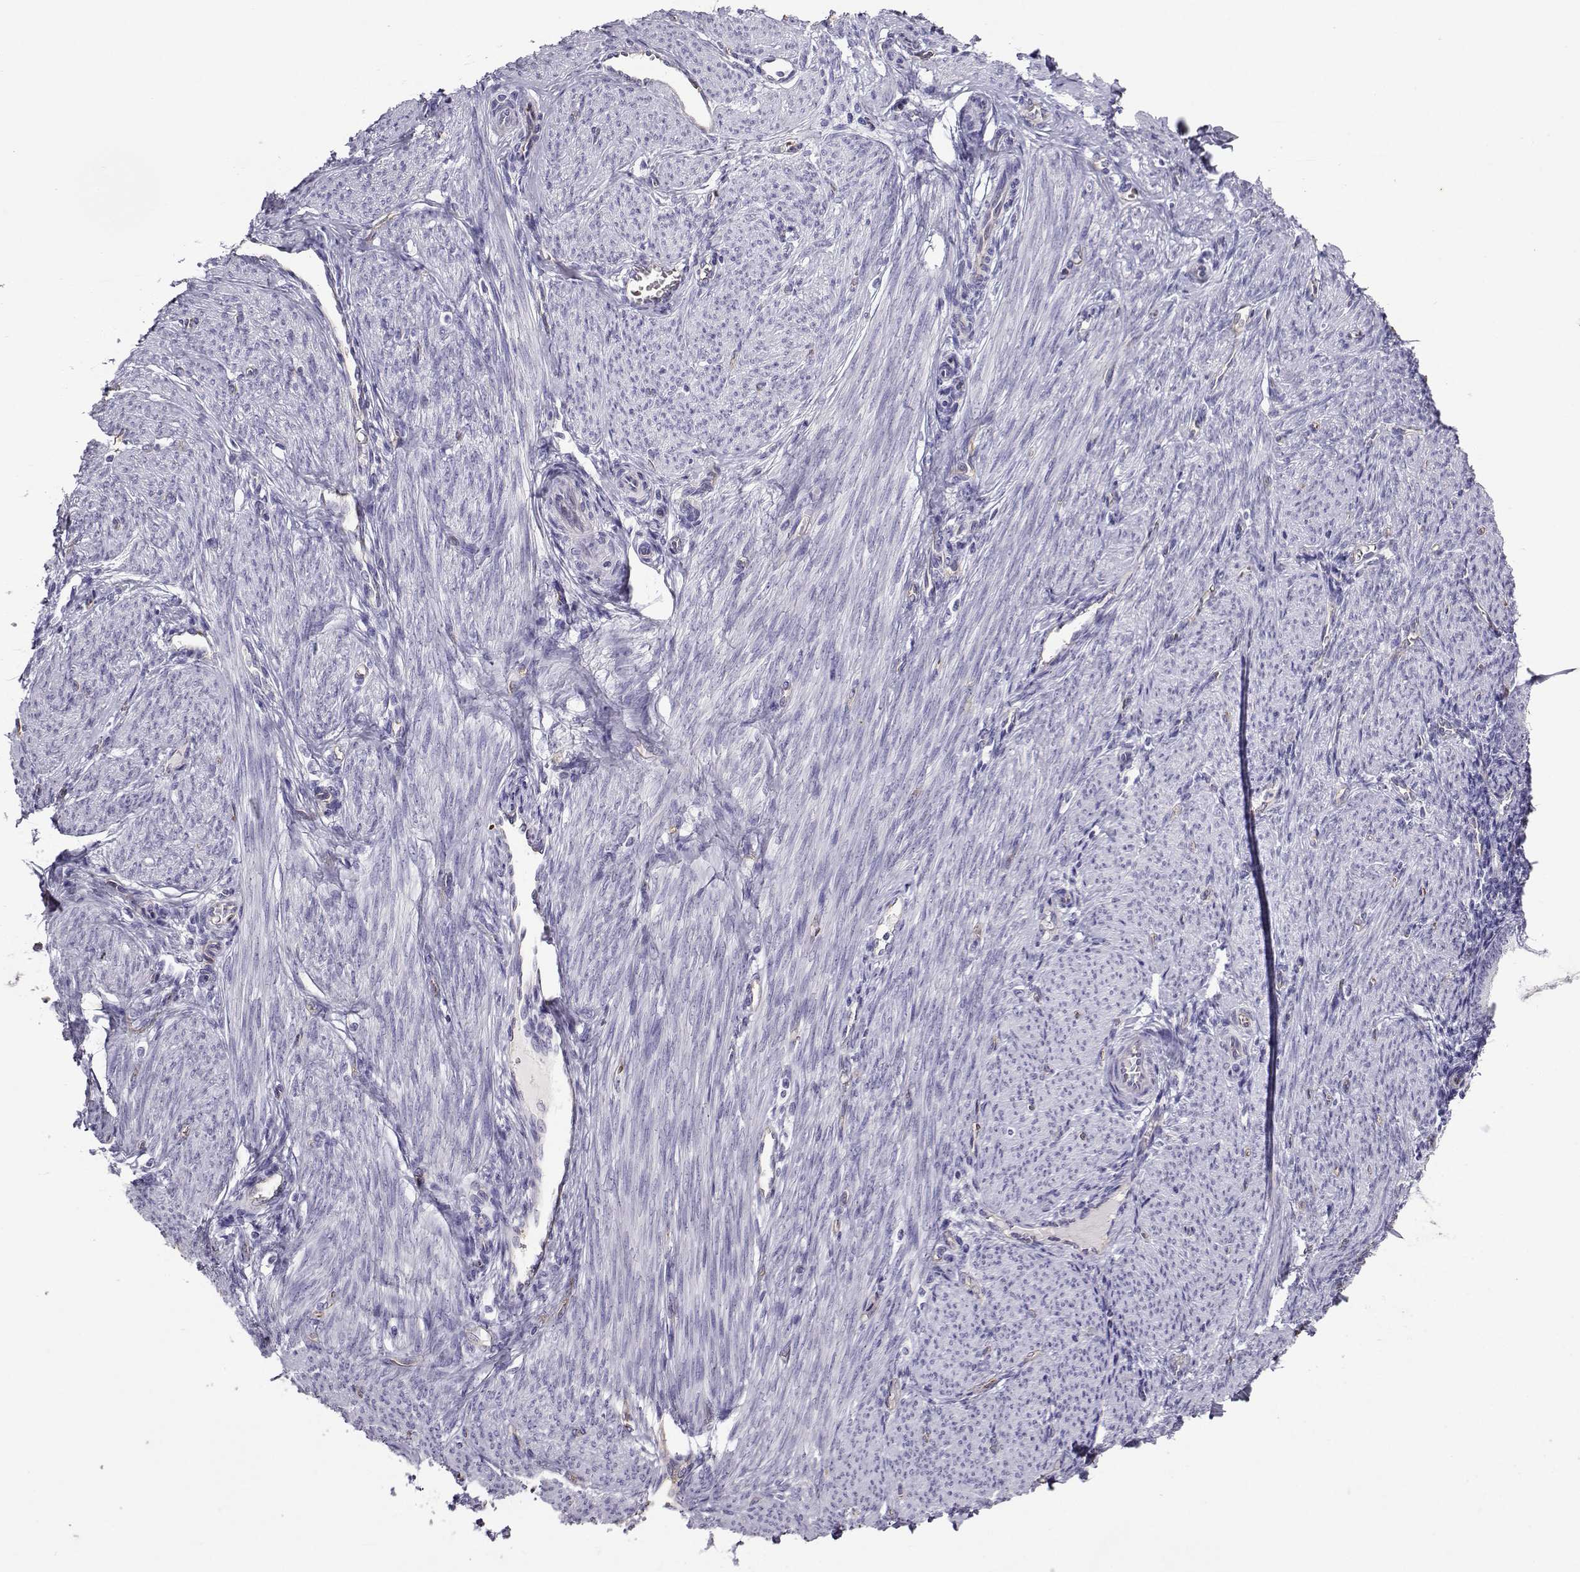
{"staining": {"intensity": "negative", "quantity": "none", "location": "none"}, "tissue": "endometrium", "cell_type": "Cells in endometrial stroma", "image_type": "normal", "snomed": [{"axis": "morphology", "description": "Normal tissue, NOS"}, {"axis": "topography", "description": "Endometrium"}], "caption": "A micrograph of human endometrium is negative for staining in cells in endometrial stroma. The staining is performed using DAB (3,3'-diaminobenzidine) brown chromogen with nuclei counter-stained in using hematoxylin.", "gene": "CLUL1", "patient": {"sex": "female", "age": 39}}